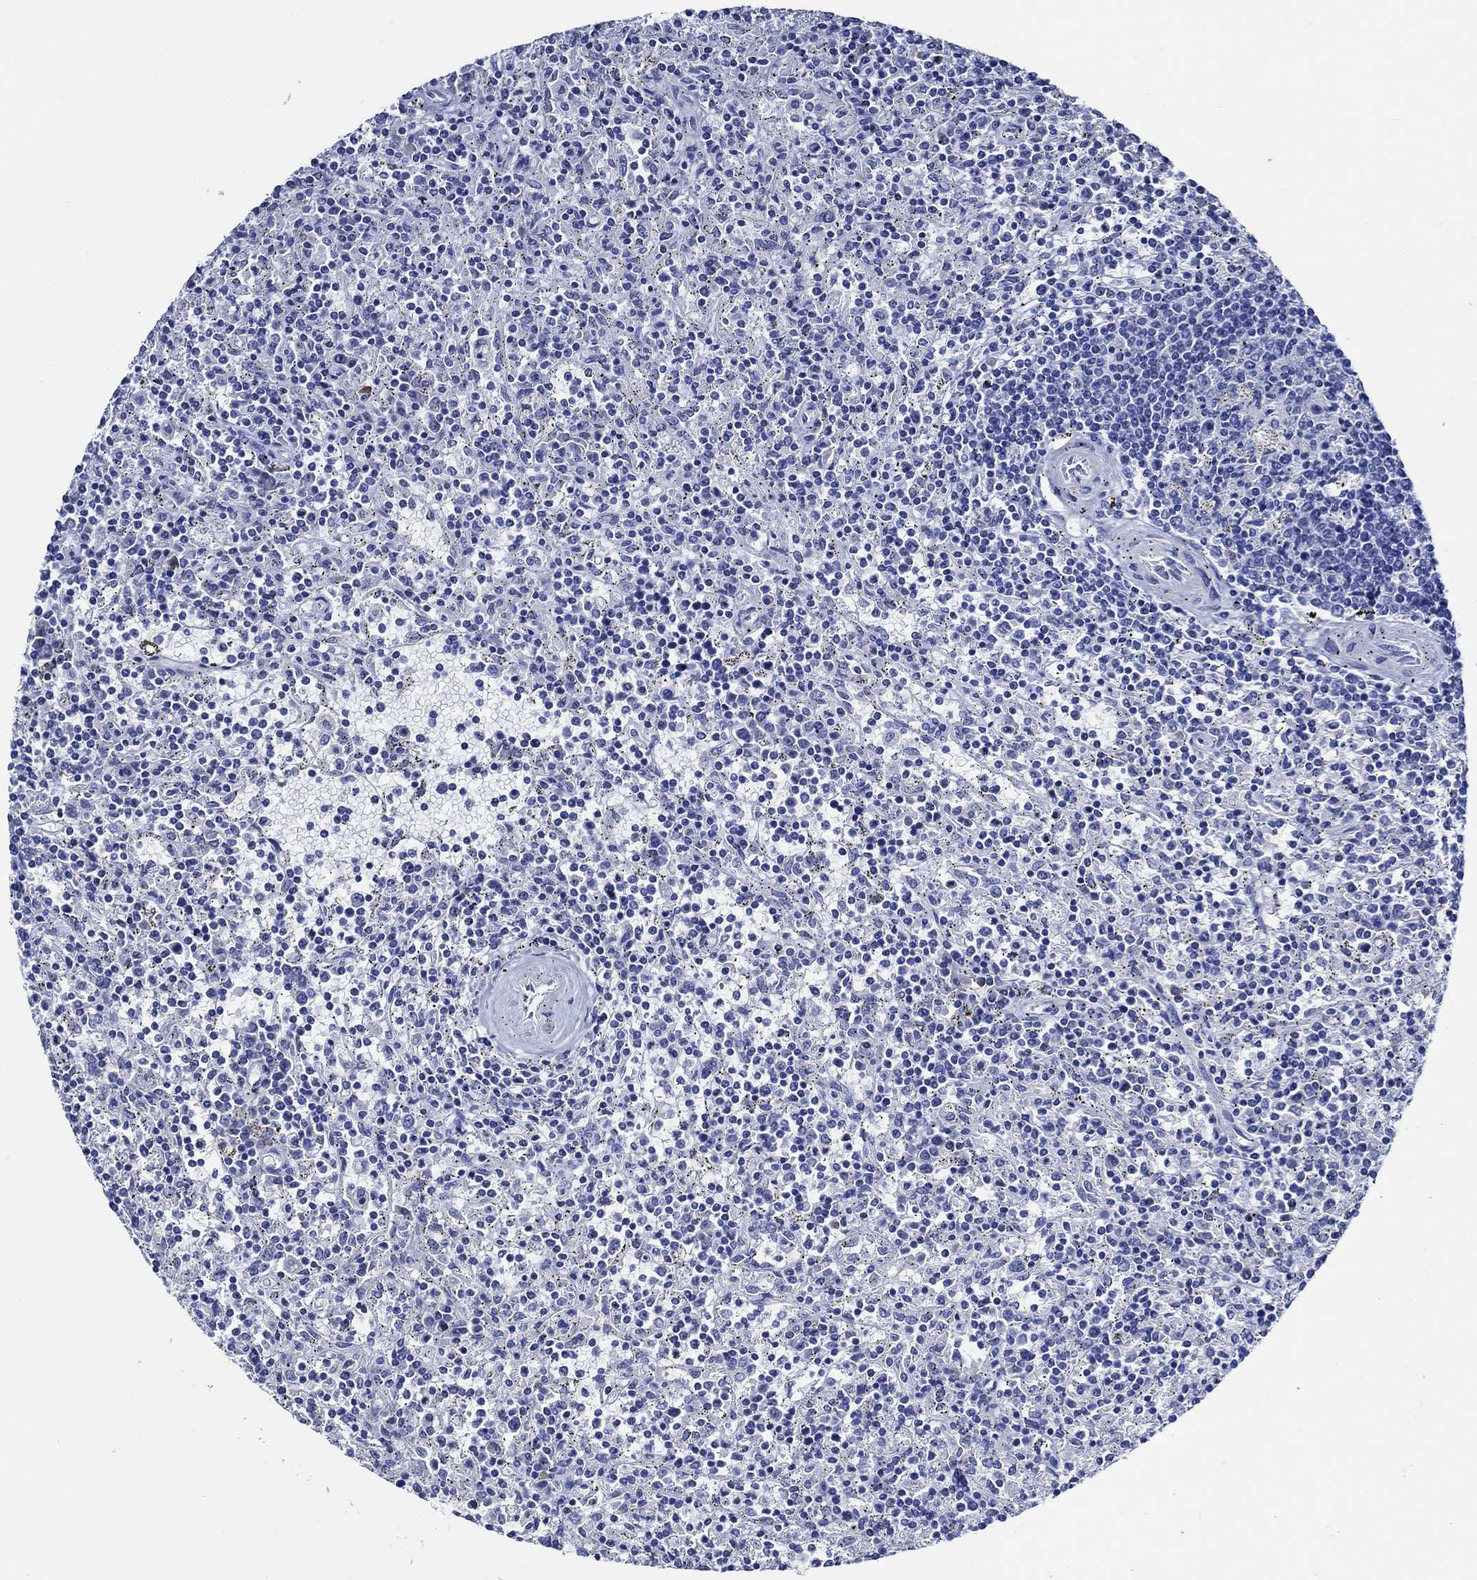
{"staining": {"intensity": "negative", "quantity": "none", "location": "none"}, "tissue": "lymphoma", "cell_type": "Tumor cells", "image_type": "cancer", "snomed": [{"axis": "morphology", "description": "Malignant lymphoma, non-Hodgkin's type, Low grade"}, {"axis": "topography", "description": "Spleen"}], "caption": "This is a image of immunohistochemistry staining of low-grade malignant lymphoma, non-Hodgkin's type, which shows no positivity in tumor cells. (DAB IHC, high magnification).", "gene": "WDR62", "patient": {"sex": "male", "age": 62}}